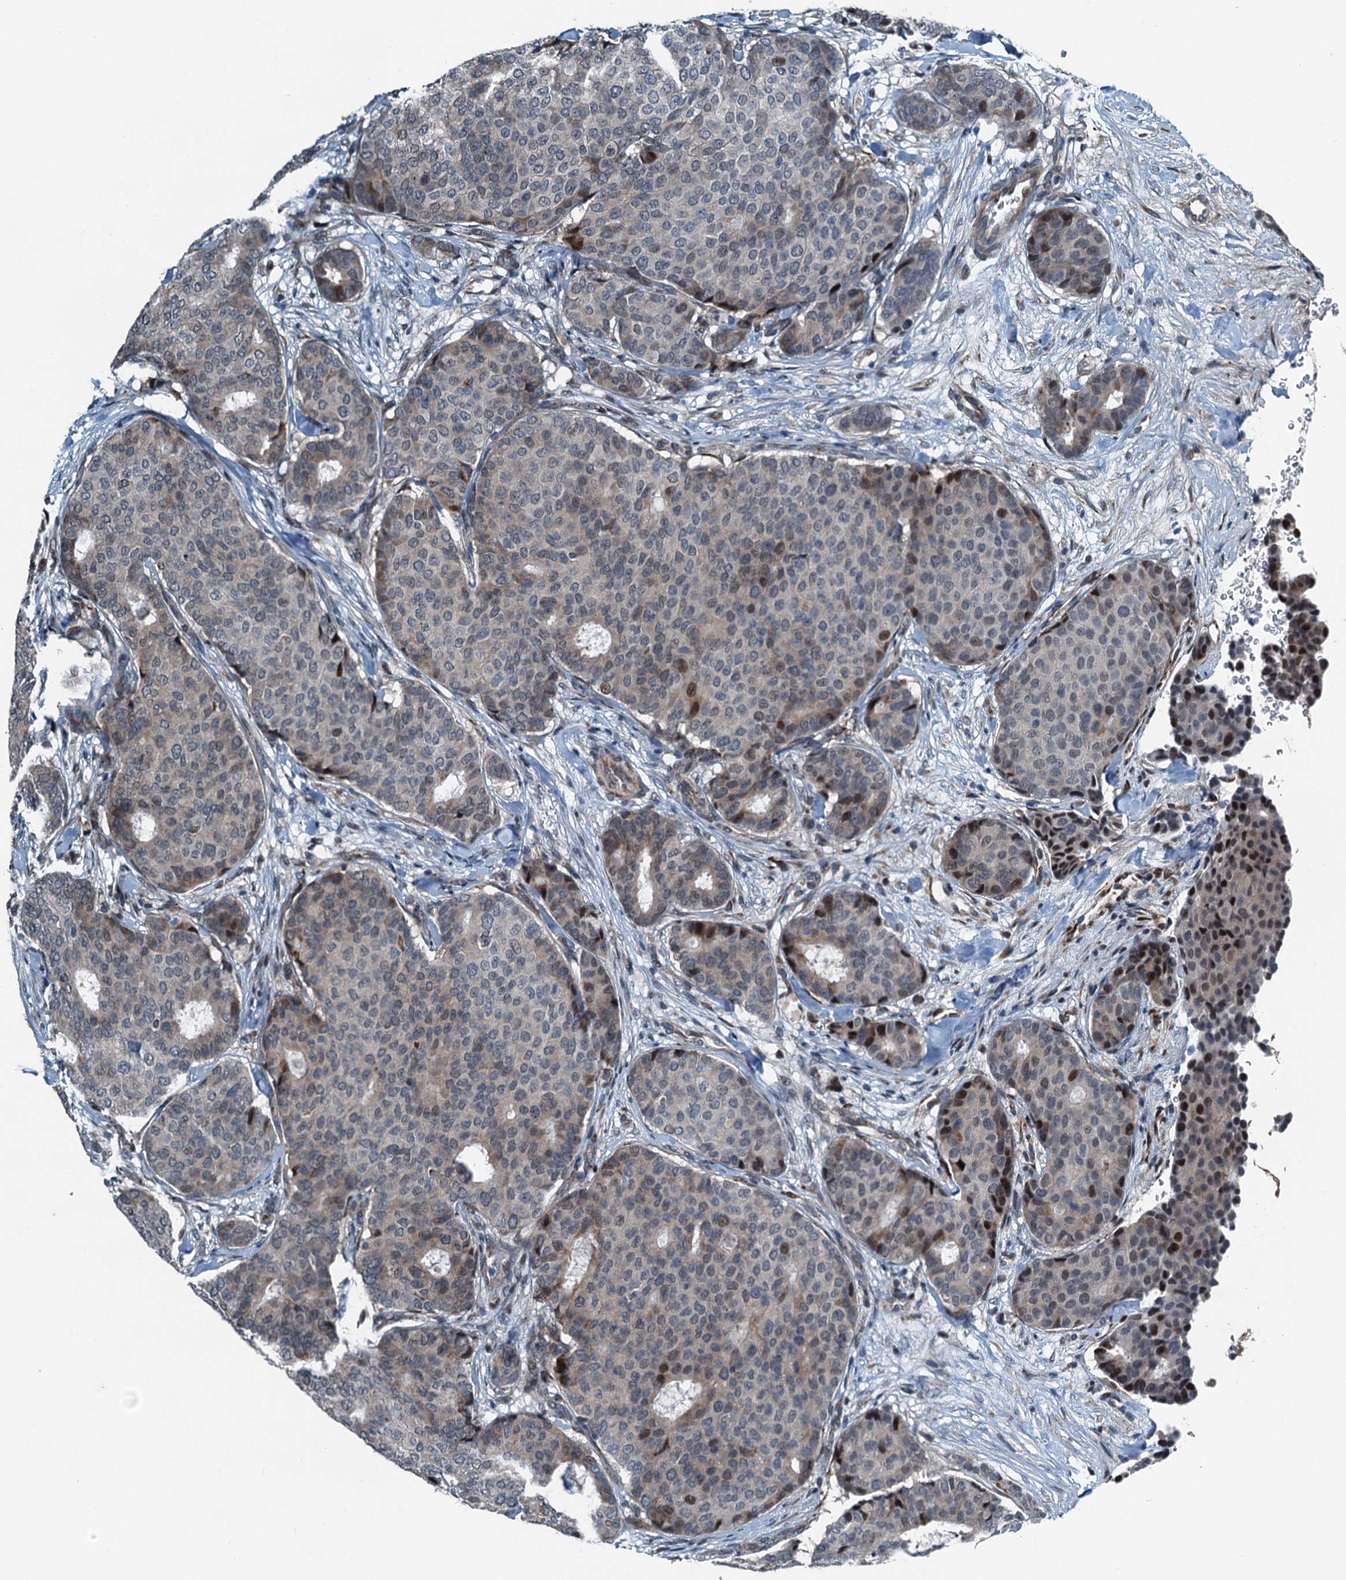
{"staining": {"intensity": "moderate", "quantity": "<25%", "location": "nuclear"}, "tissue": "breast cancer", "cell_type": "Tumor cells", "image_type": "cancer", "snomed": [{"axis": "morphology", "description": "Duct carcinoma"}, {"axis": "topography", "description": "Breast"}], "caption": "Brown immunohistochemical staining in breast cancer (invasive ductal carcinoma) displays moderate nuclear positivity in about <25% of tumor cells. (DAB IHC, brown staining for protein, blue staining for nuclei).", "gene": "TAMALIN", "patient": {"sex": "female", "age": 75}}